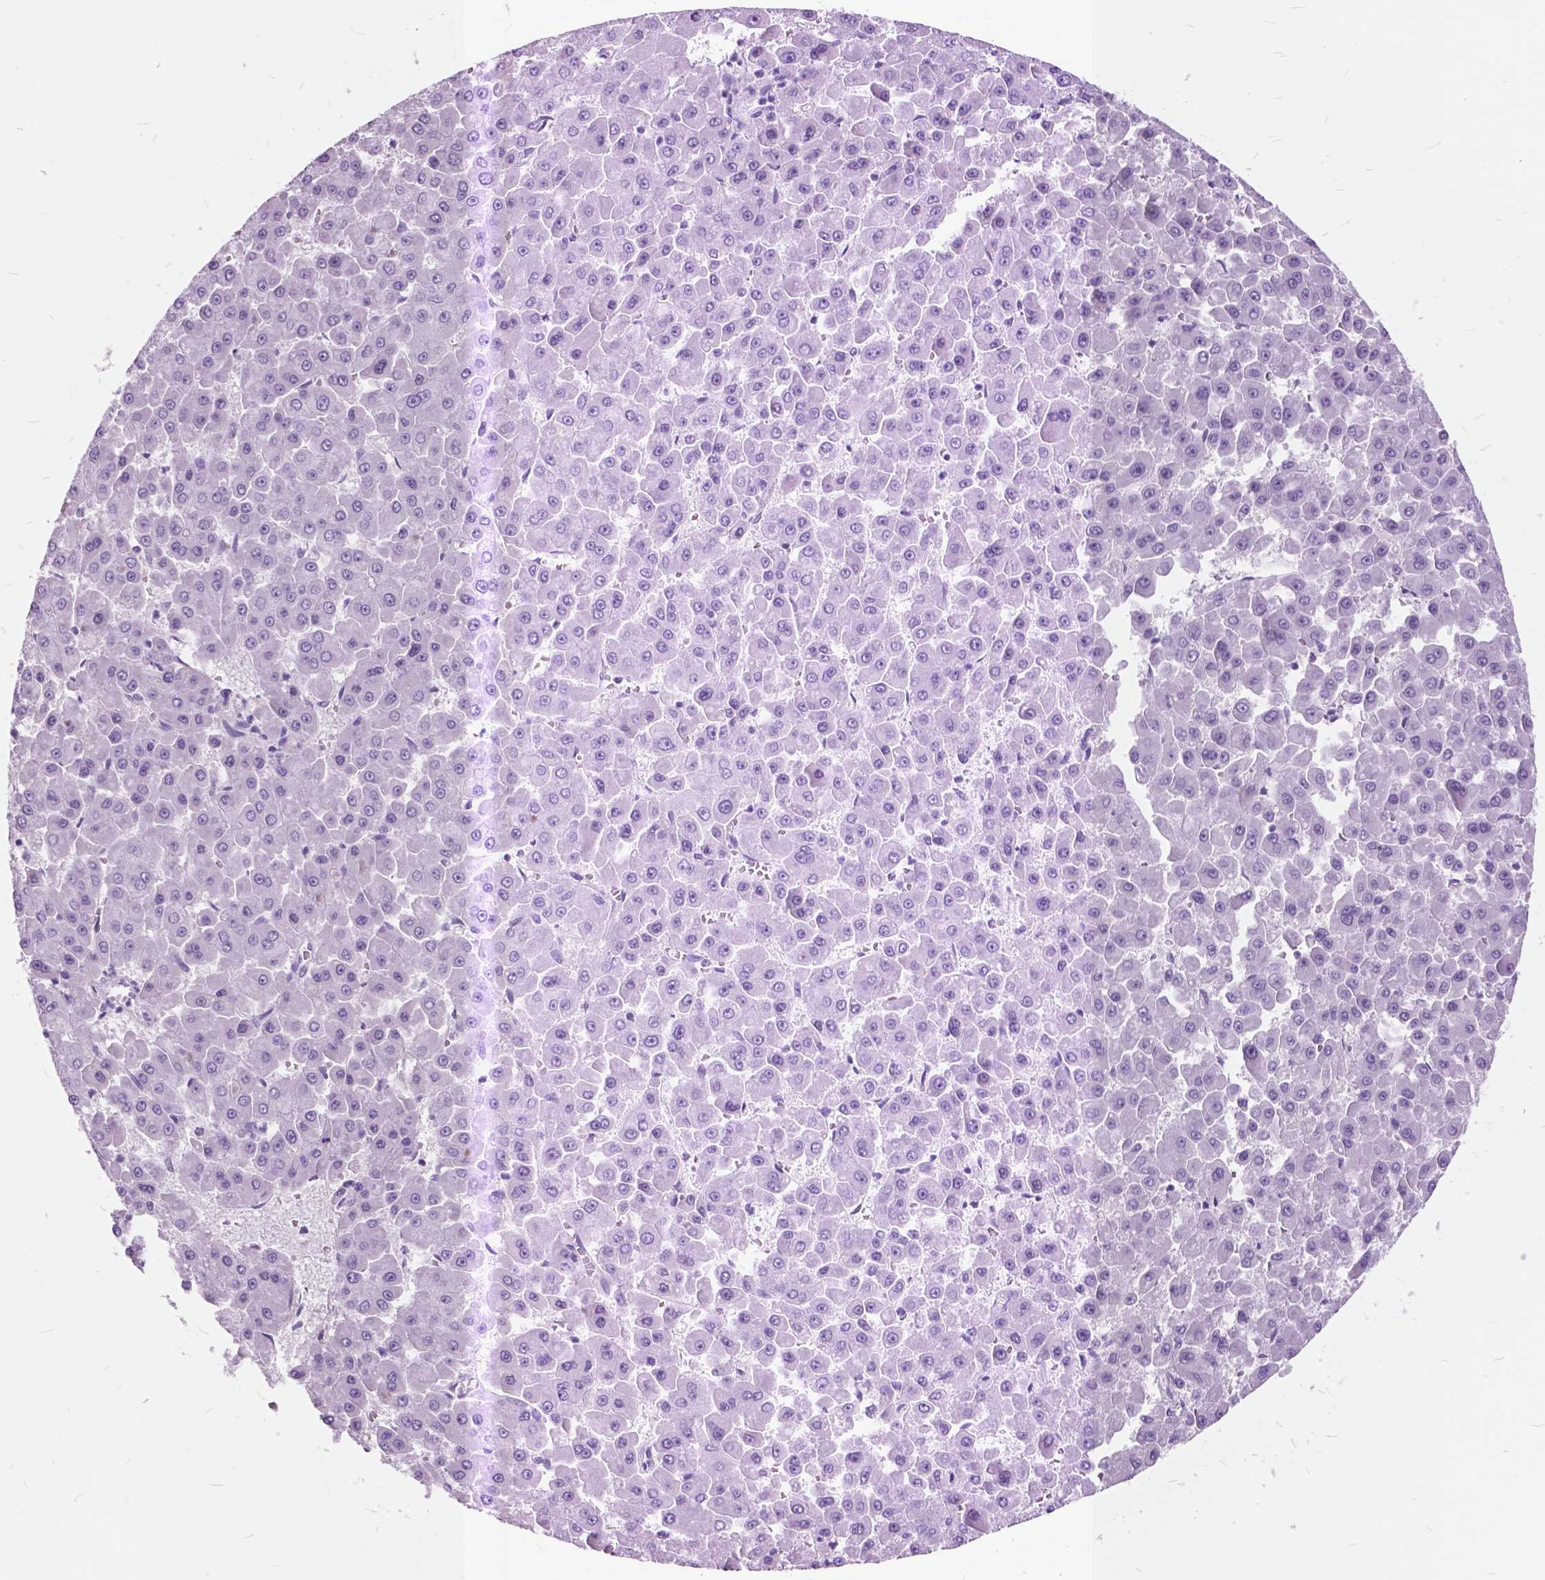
{"staining": {"intensity": "negative", "quantity": "none", "location": "none"}, "tissue": "liver cancer", "cell_type": "Tumor cells", "image_type": "cancer", "snomed": [{"axis": "morphology", "description": "Carcinoma, Hepatocellular, NOS"}, {"axis": "topography", "description": "Liver"}], "caption": "Tumor cells show no significant positivity in liver hepatocellular carcinoma.", "gene": "GDF9", "patient": {"sex": "male", "age": 78}}